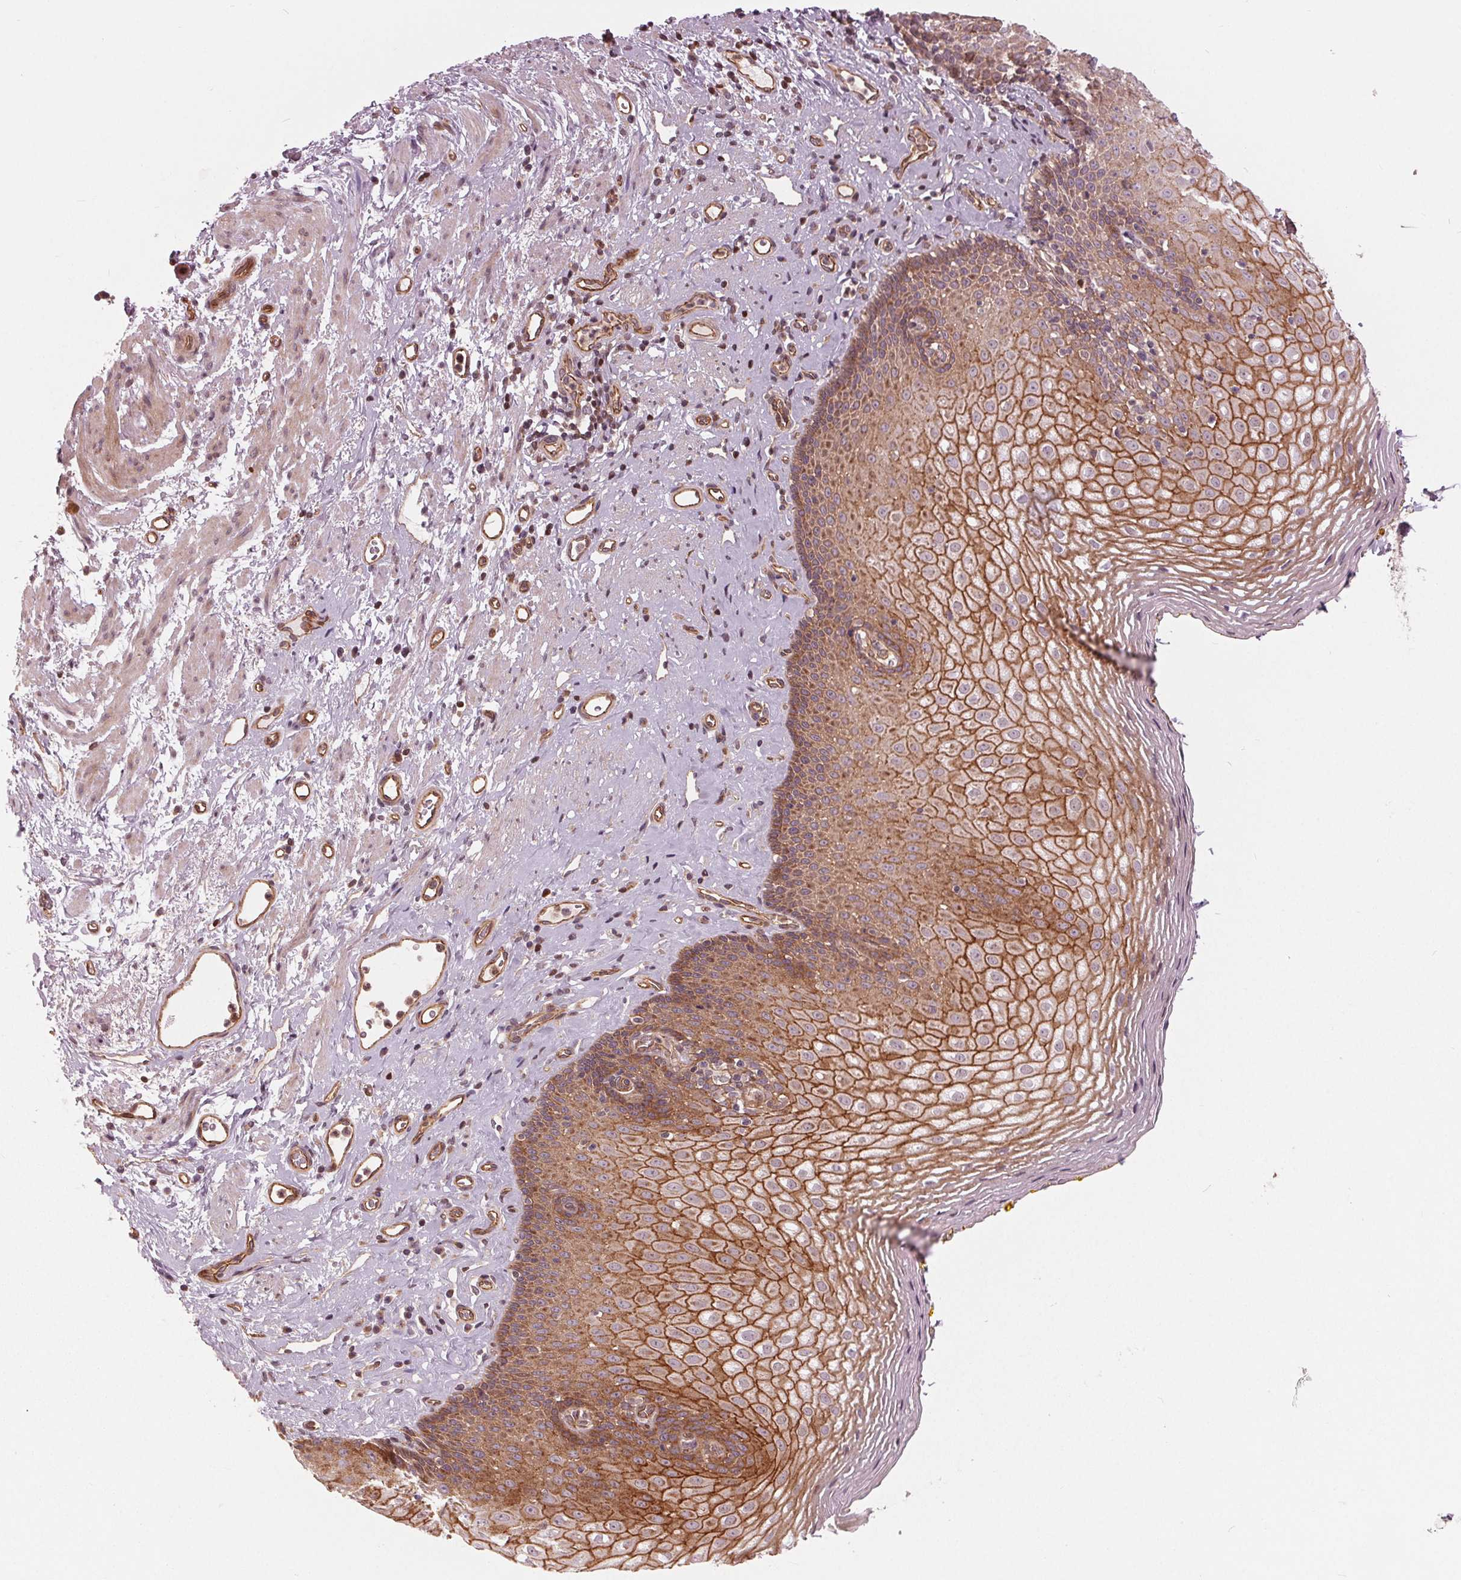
{"staining": {"intensity": "moderate", "quantity": ">75%", "location": "cytoplasmic/membranous"}, "tissue": "esophagus", "cell_type": "Squamous epithelial cells", "image_type": "normal", "snomed": [{"axis": "morphology", "description": "Normal tissue, NOS"}, {"axis": "topography", "description": "Esophagus"}], "caption": "Immunohistochemistry staining of benign esophagus, which demonstrates medium levels of moderate cytoplasmic/membranous staining in about >75% of squamous epithelial cells indicating moderate cytoplasmic/membranous protein staining. The staining was performed using DAB (3,3'-diaminobenzidine) (brown) for protein detection and nuclei were counterstained in hematoxylin (blue).", "gene": "TXNIP", "patient": {"sex": "female", "age": 68}}